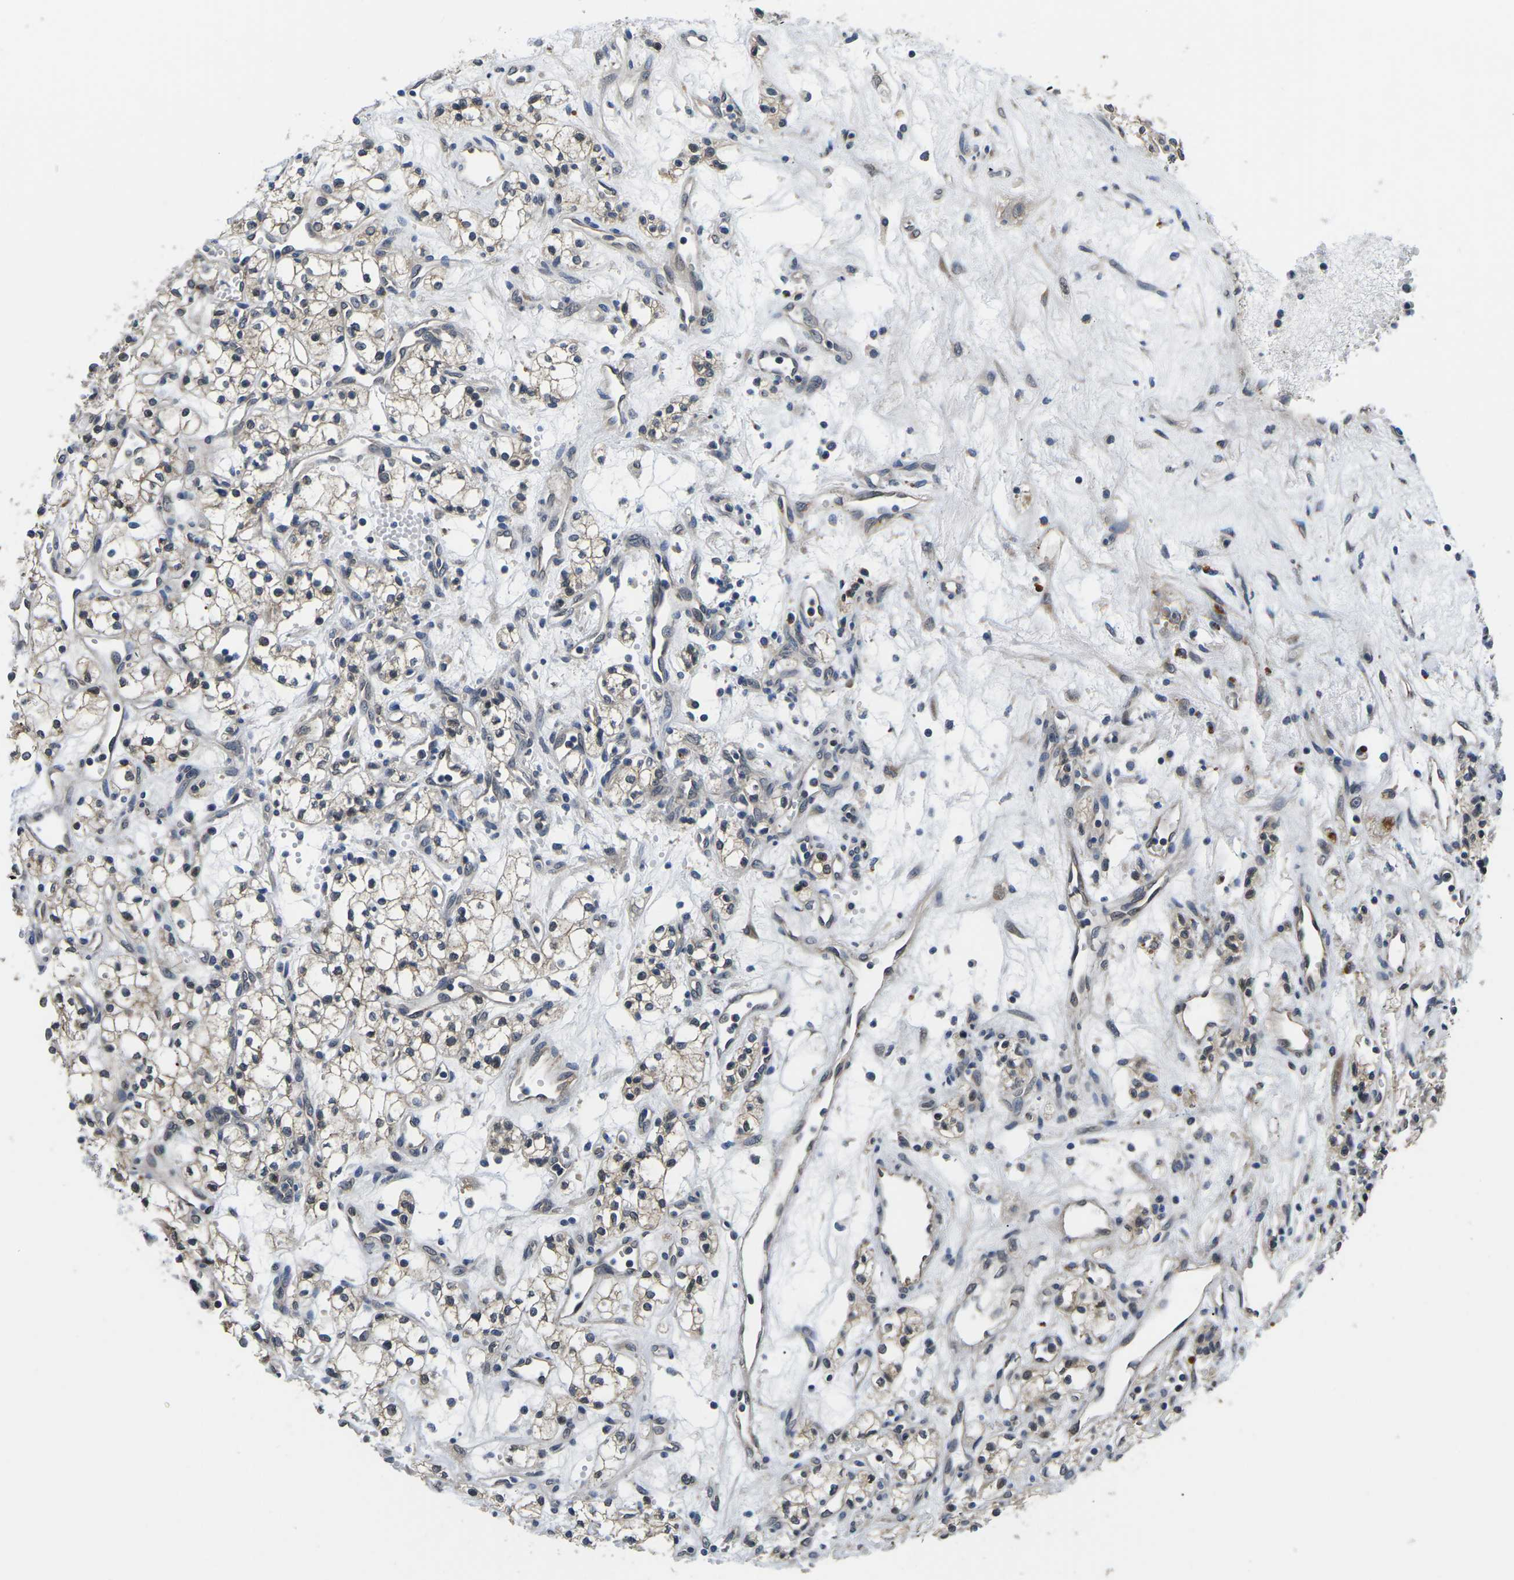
{"staining": {"intensity": "weak", "quantity": "25%-75%", "location": "cytoplasmic/membranous,nuclear"}, "tissue": "renal cancer", "cell_type": "Tumor cells", "image_type": "cancer", "snomed": [{"axis": "morphology", "description": "Adenocarcinoma, NOS"}, {"axis": "topography", "description": "Kidney"}], "caption": "The image reveals immunohistochemical staining of adenocarcinoma (renal). There is weak cytoplasmic/membranous and nuclear staining is seen in about 25%-75% of tumor cells.", "gene": "SNX10", "patient": {"sex": "male", "age": 59}}